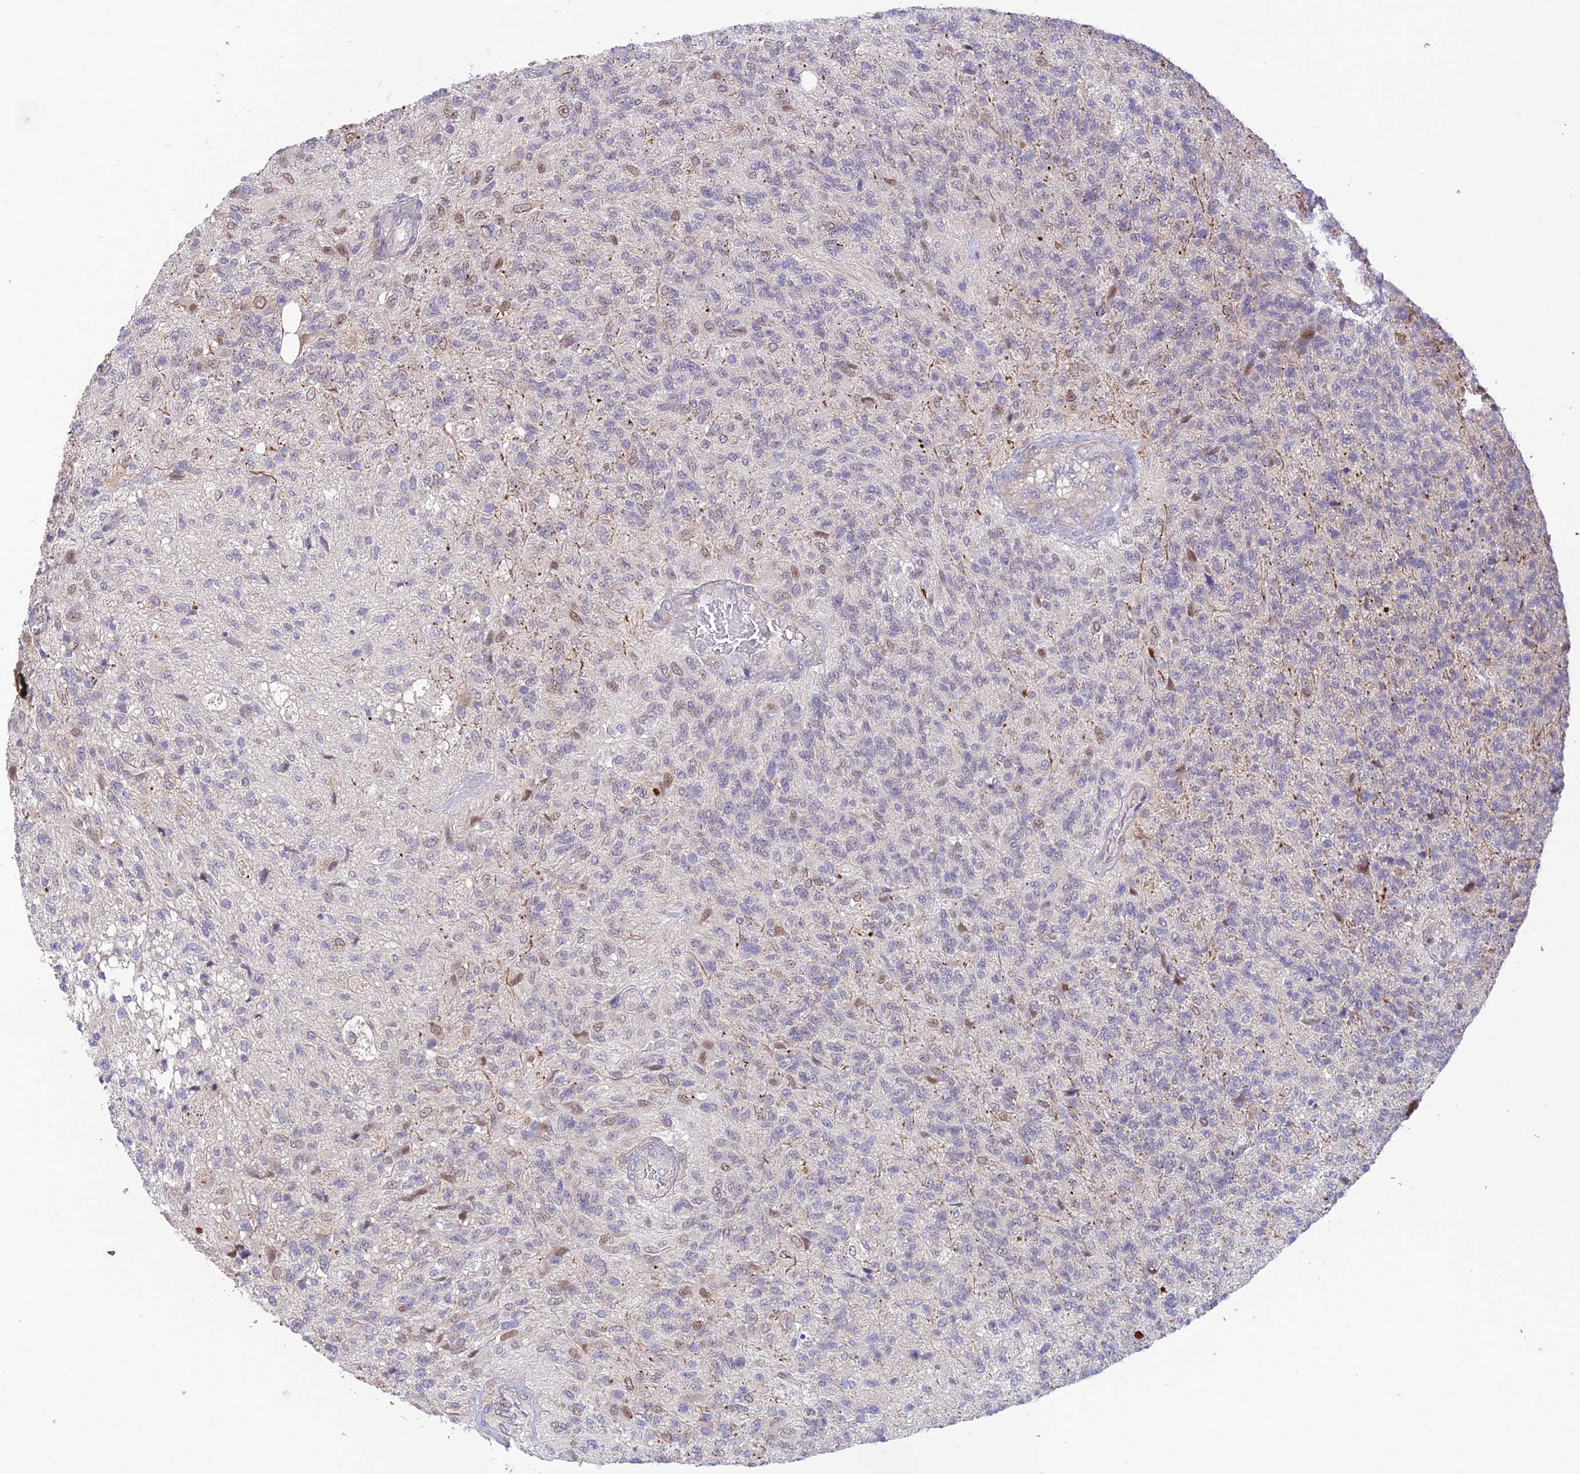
{"staining": {"intensity": "weak", "quantity": "<25%", "location": "nuclear"}, "tissue": "glioma", "cell_type": "Tumor cells", "image_type": "cancer", "snomed": [{"axis": "morphology", "description": "Glioma, malignant, High grade"}, {"axis": "topography", "description": "Brain"}], "caption": "There is no significant expression in tumor cells of glioma. (IHC, brightfield microscopy, high magnification).", "gene": "BMT2", "patient": {"sex": "male", "age": 56}}